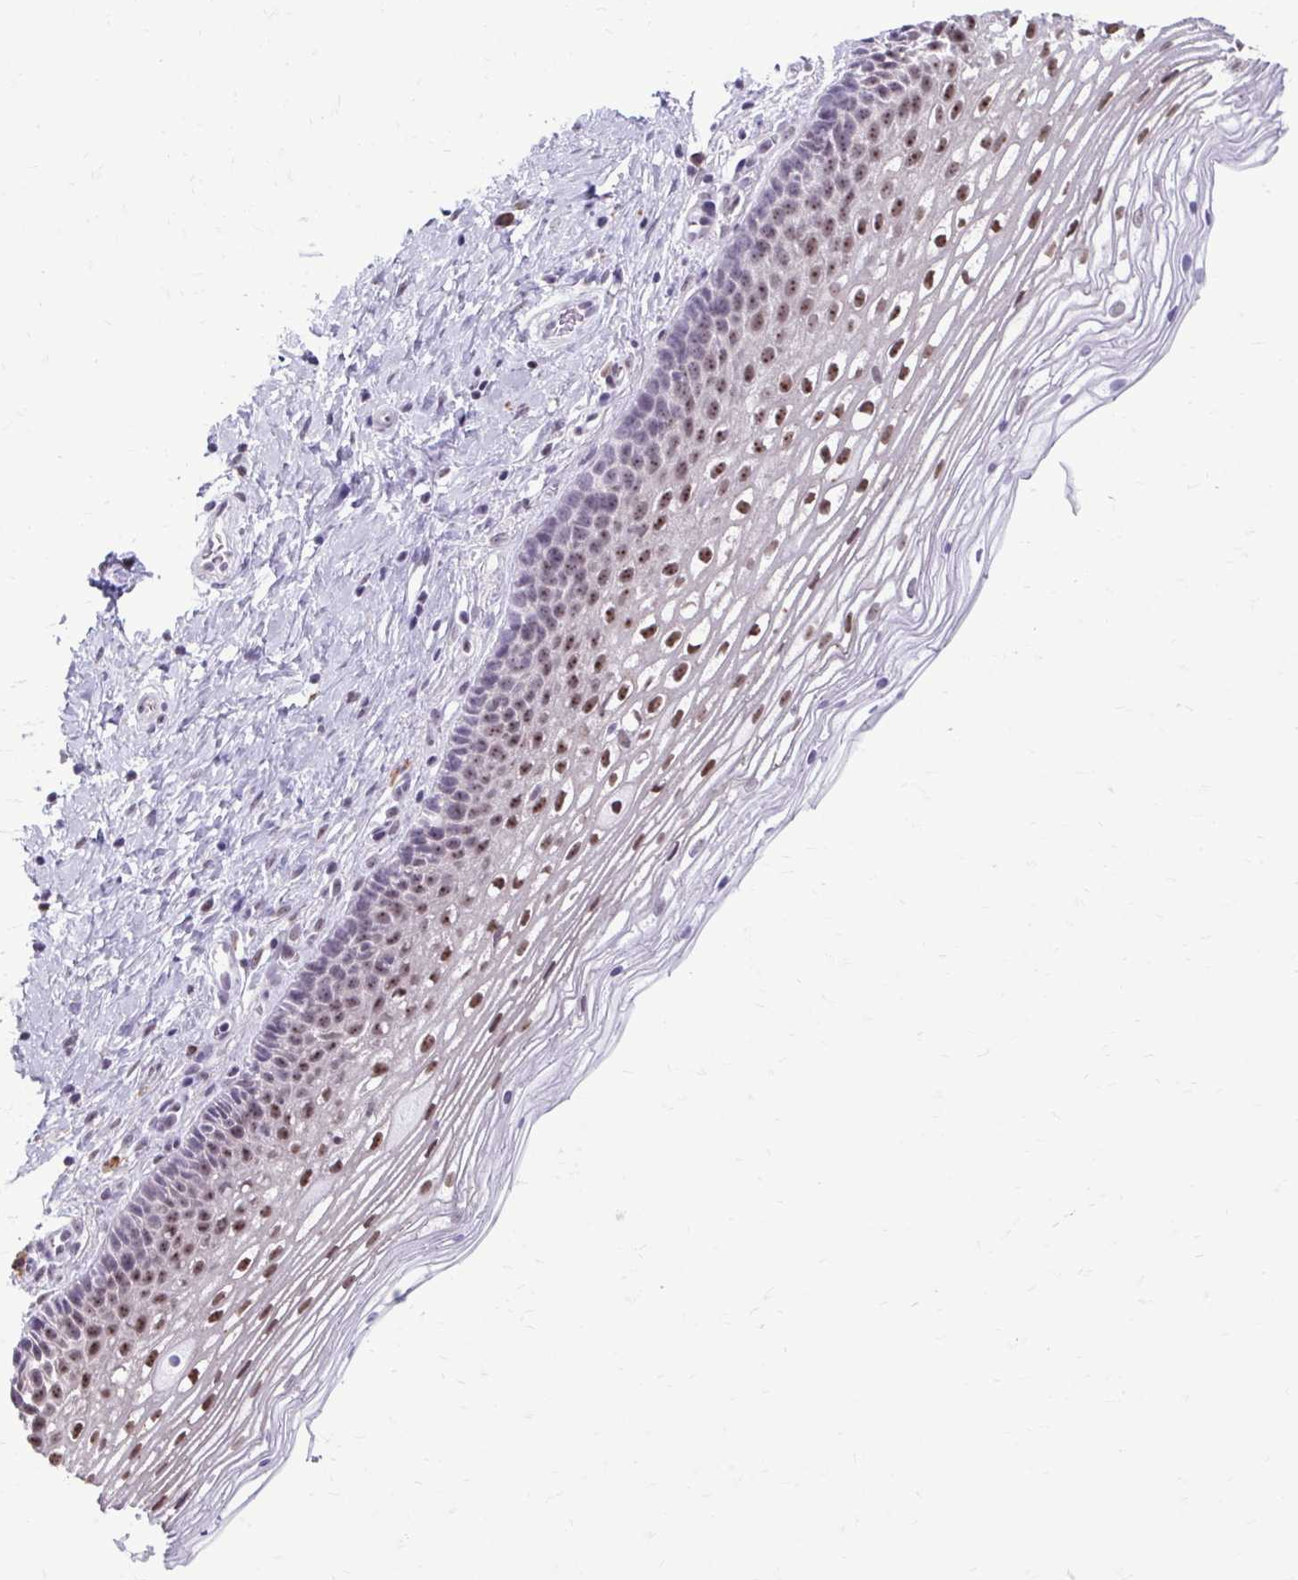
{"staining": {"intensity": "weak", "quantity": "25%-75%", "location": "nuclear"}, "tissue": "cervix", "cell_type": "Glandular cells", "image_type": "normal", "snomed": [{"axis": "morphology", "description": "Normal tissue, NOS"}, {"axis": "topography", "description": "Cervix"}], "caption": "Immunohistochemical staining of normal cervix reveals weak nuclear protein staining in approximately 25%-75% of glandular cells.", "gene": "PROSER1", "patient": {"sex": "female", "age": 34}}